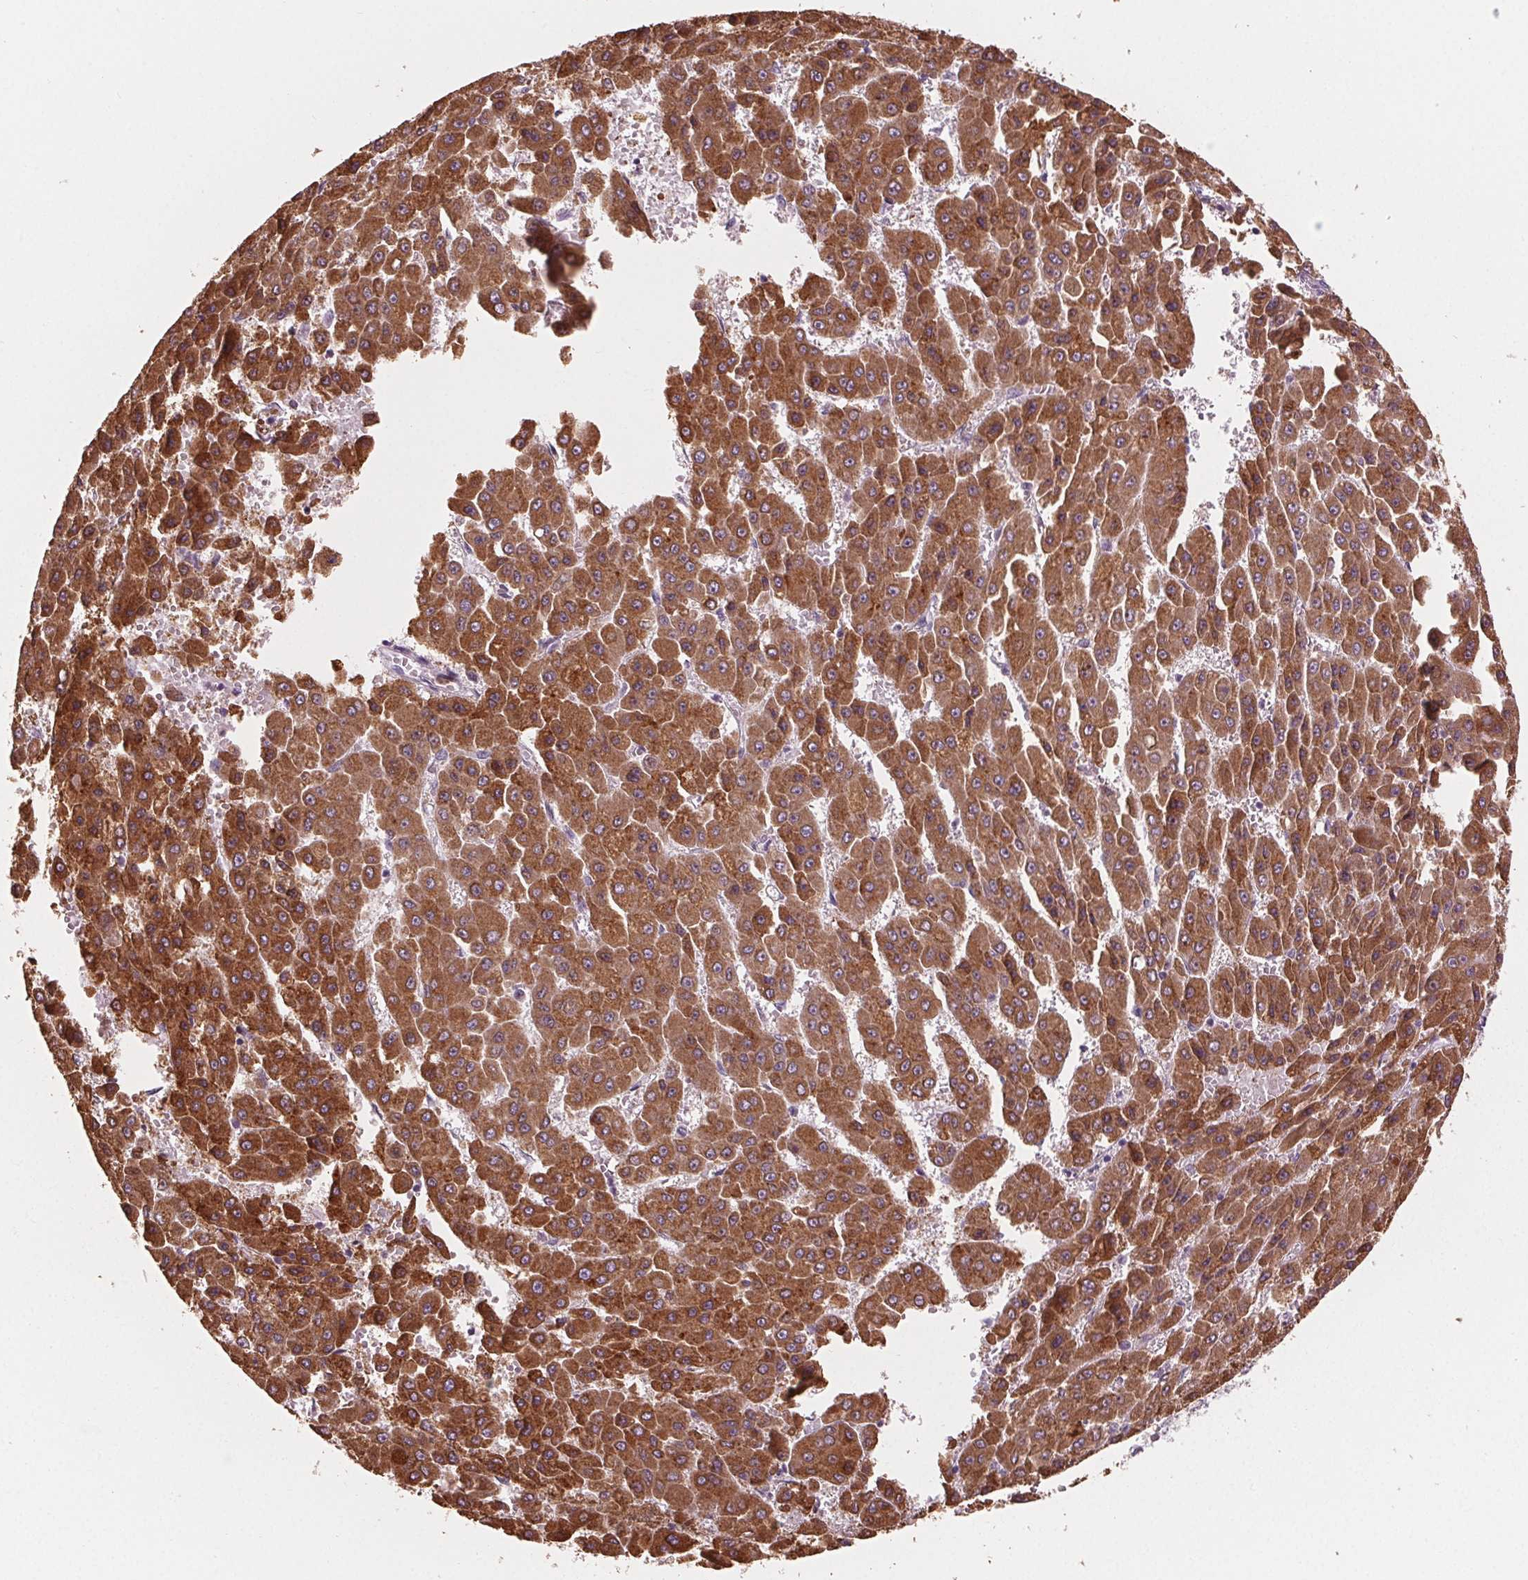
{"staining": {"intensity": "strong", "quantity": ">75%", "location": "cytoplasmic/membranous"}, "tissue": "liver cancer", "cell_type": "Tumor cells", "image_type": "cancer", "snomed": [{"axis": "morphology", "description": "Carcinoma, Hepatocellular, NOS"}, {"axis": "topography", "description": "Liver"}], "caption": "Immunohistochemical staining of liver cancer demonstrates high levels of strong cytoplasmic/membranous protein staining in approximately >75% of tumor cells. (Stains: DAB in brown, nuclei in blue, Microscopy: brightfield microscopy at high magnification).", "gene": "PRAP1", "patient": {"sex": "male", "age": 78}}